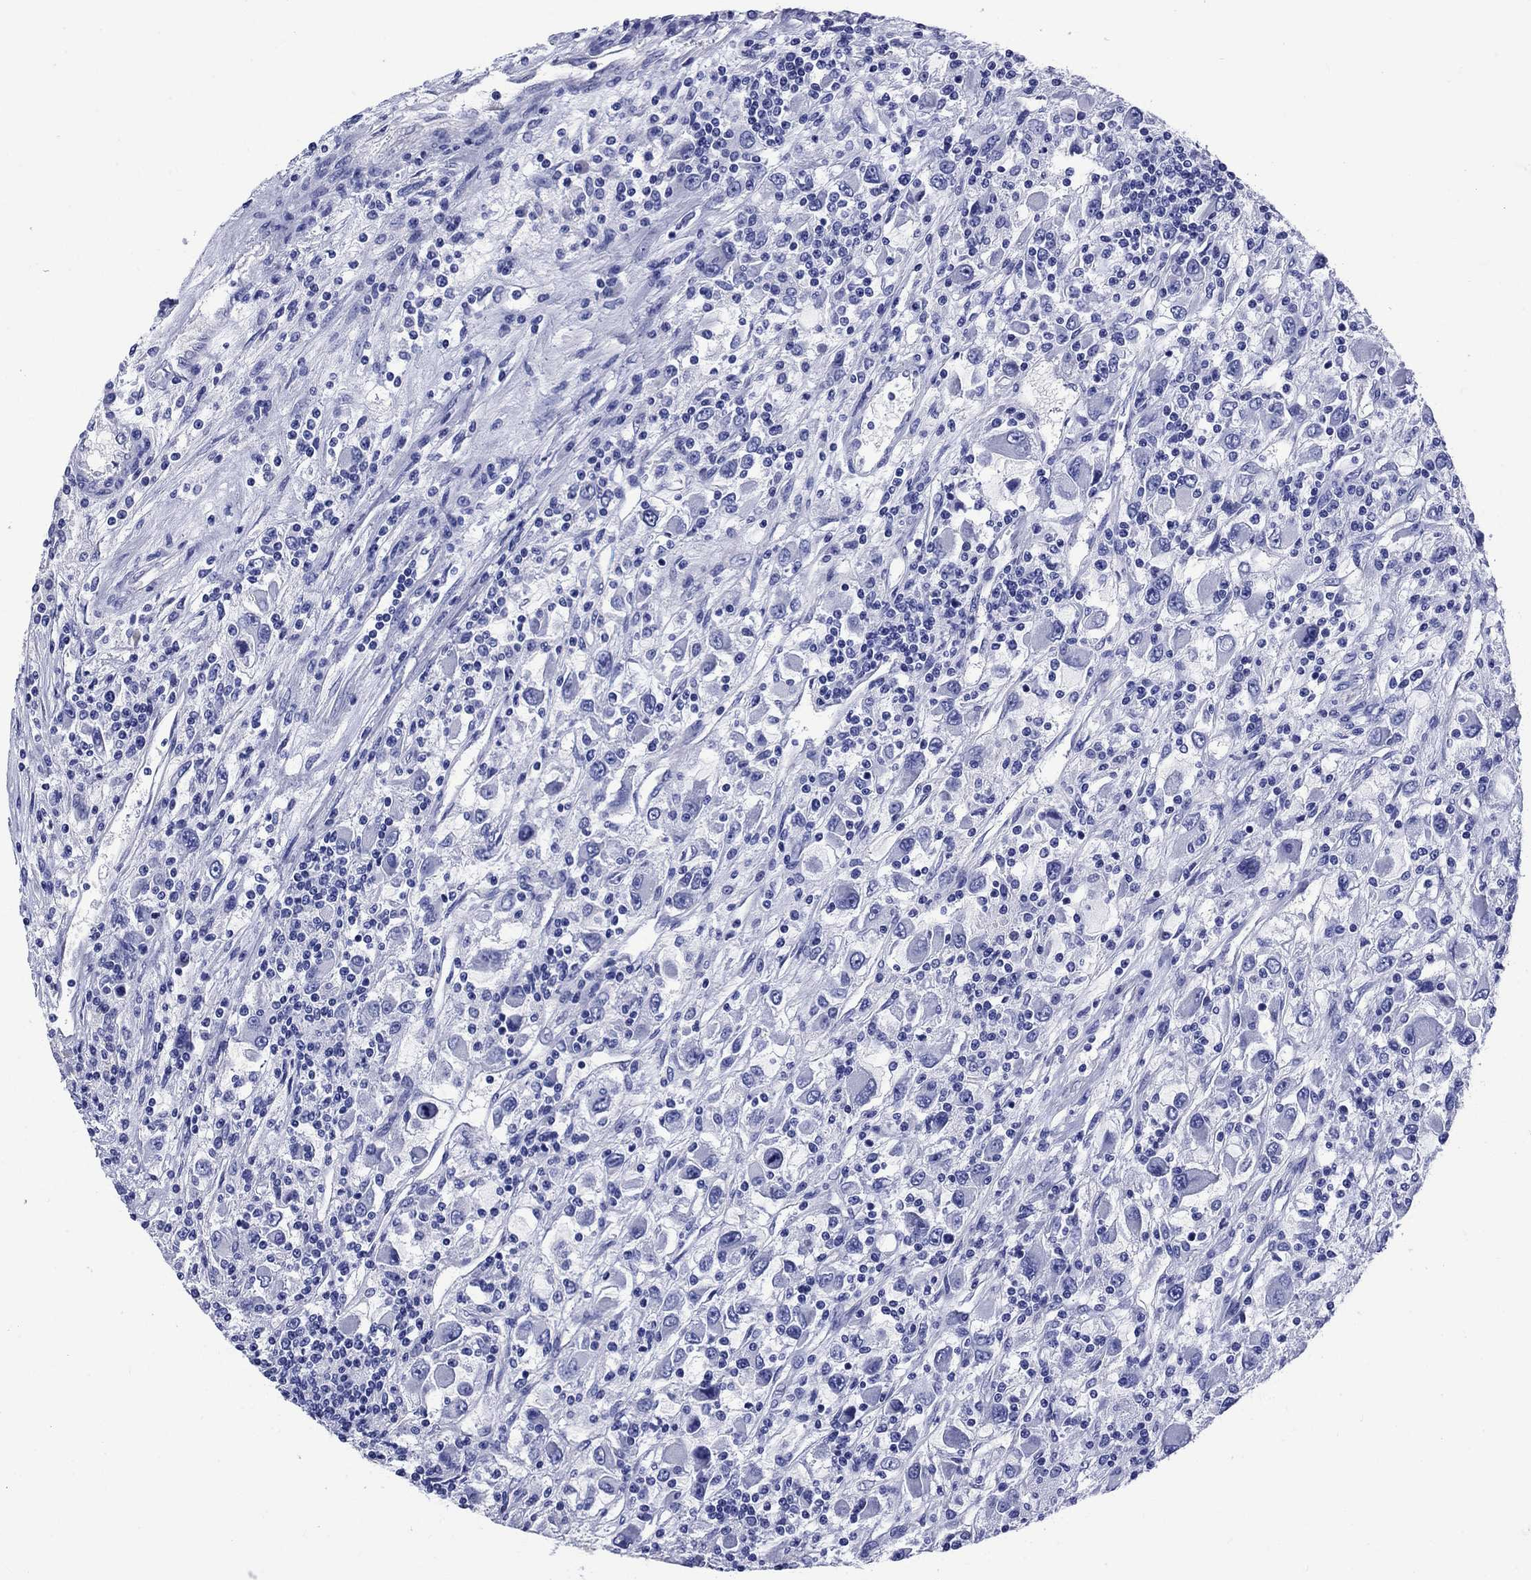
{"staining": {"intensity": "negative", "quantity": "none", "location": "none"}, "tissue": "renal cancer", "cell_type": "Tumor cells", "image_type": "cancer", "snomed": [{"axis": "morphology", "description": "Adenocarcinoma, NOS"}, {"axis": "topography", "description": "Kidney"}], "caption": "Tumor cells show no significant positivity in renal cancer.", "gene": "SLC1A2", "patient": {"sex": "female", "age": 67}}